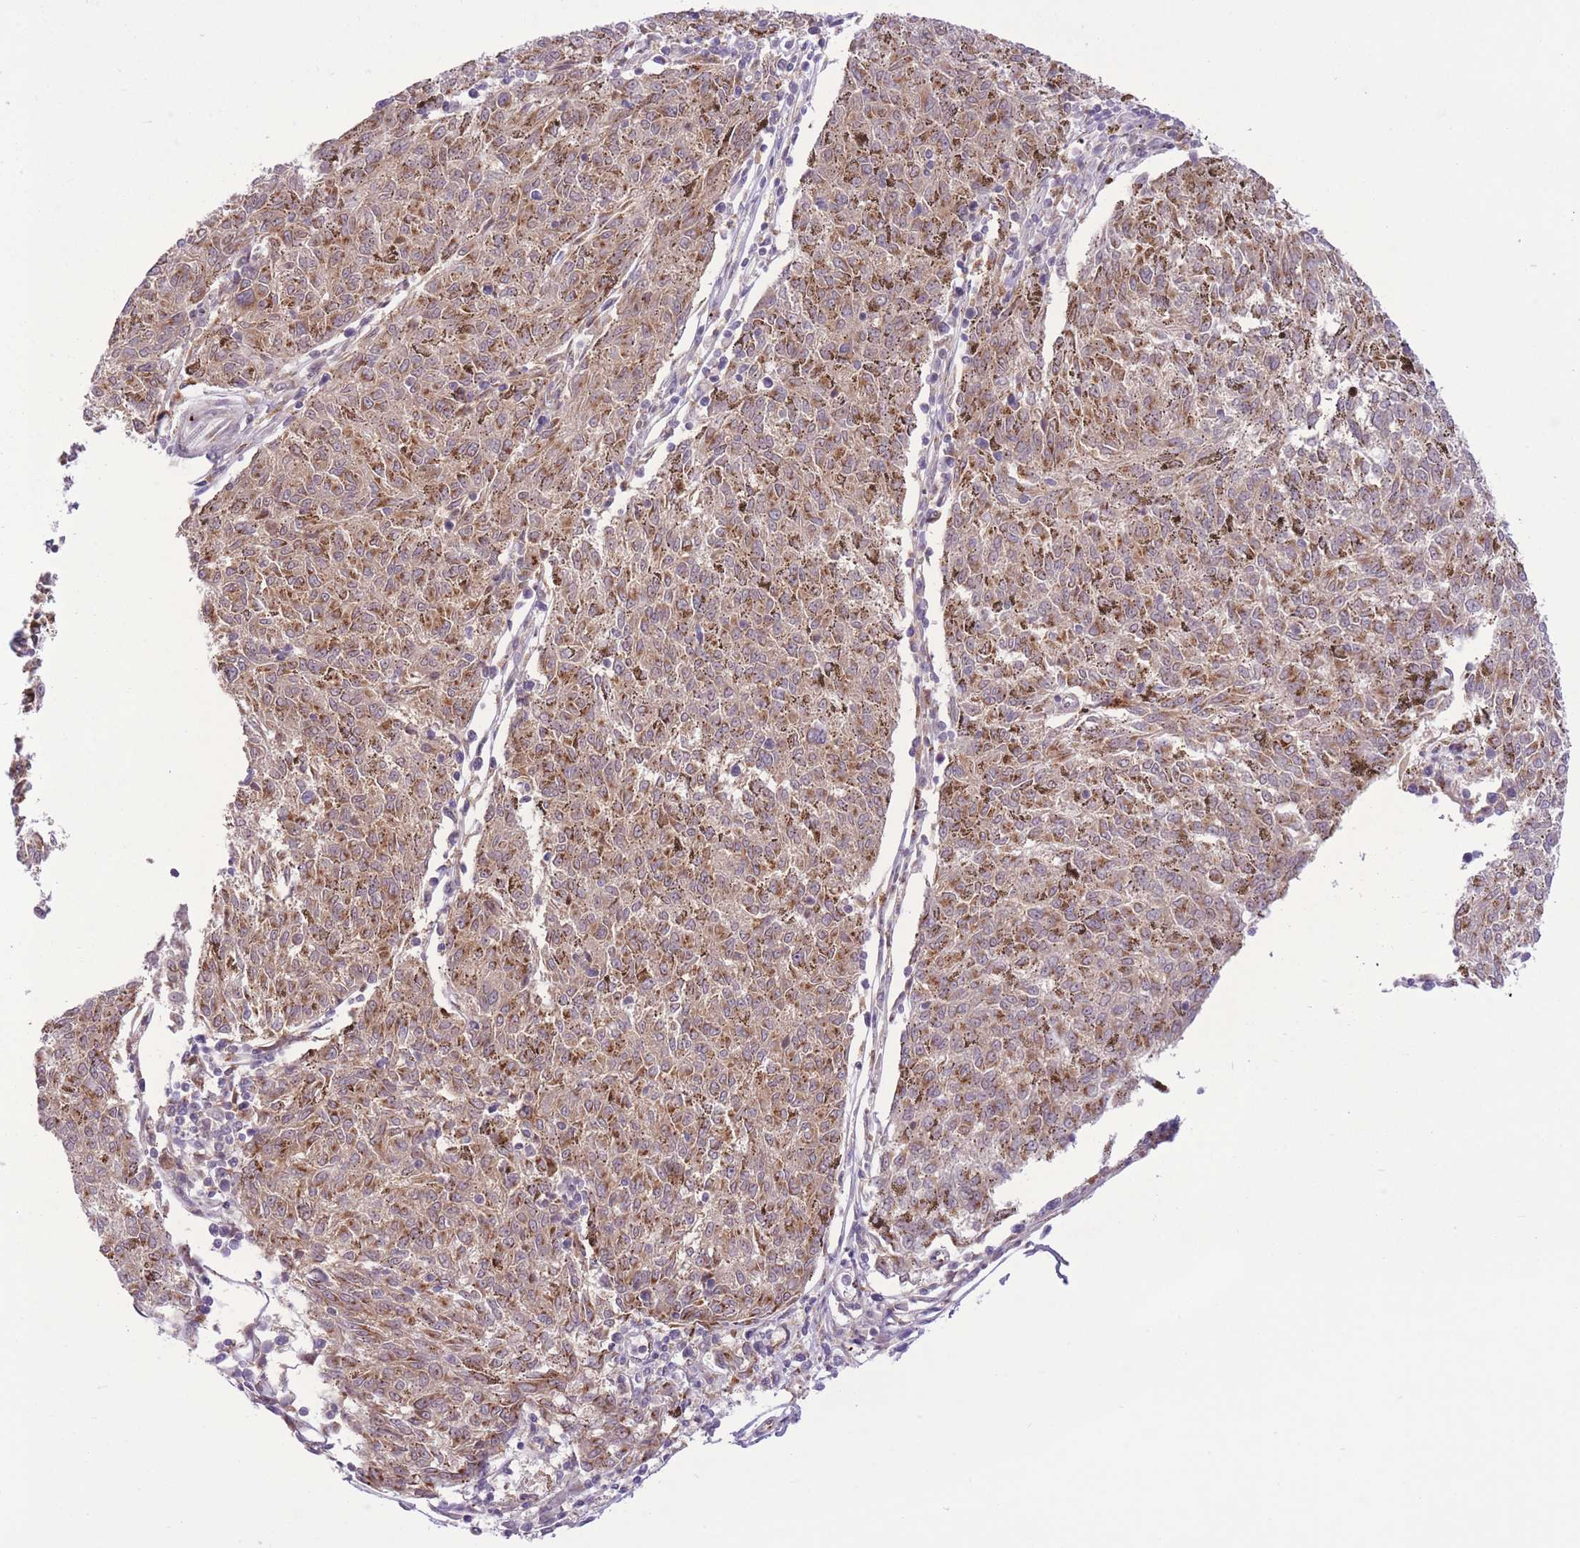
{"staining": {"intensity": "moderate", "quantity": ">75%", "location": "cytoplasmic/membranous"}, "tissue": "melanoma", "cell_type": "Tumor cells", "image_type": "cancer", "snomed": [{"axis": "morphology", "description": "Malignant melanoma, NOS"}, {"axis": "topography", "description": "Skin"}], "caption": "Brown immunohistochemical staining in melanoma reveals moderate cytoplasmic/membranous expression in about >75% of tumor cells.", "gene": "ZBED5", "patient": {"sex": "female", "age": 72}}